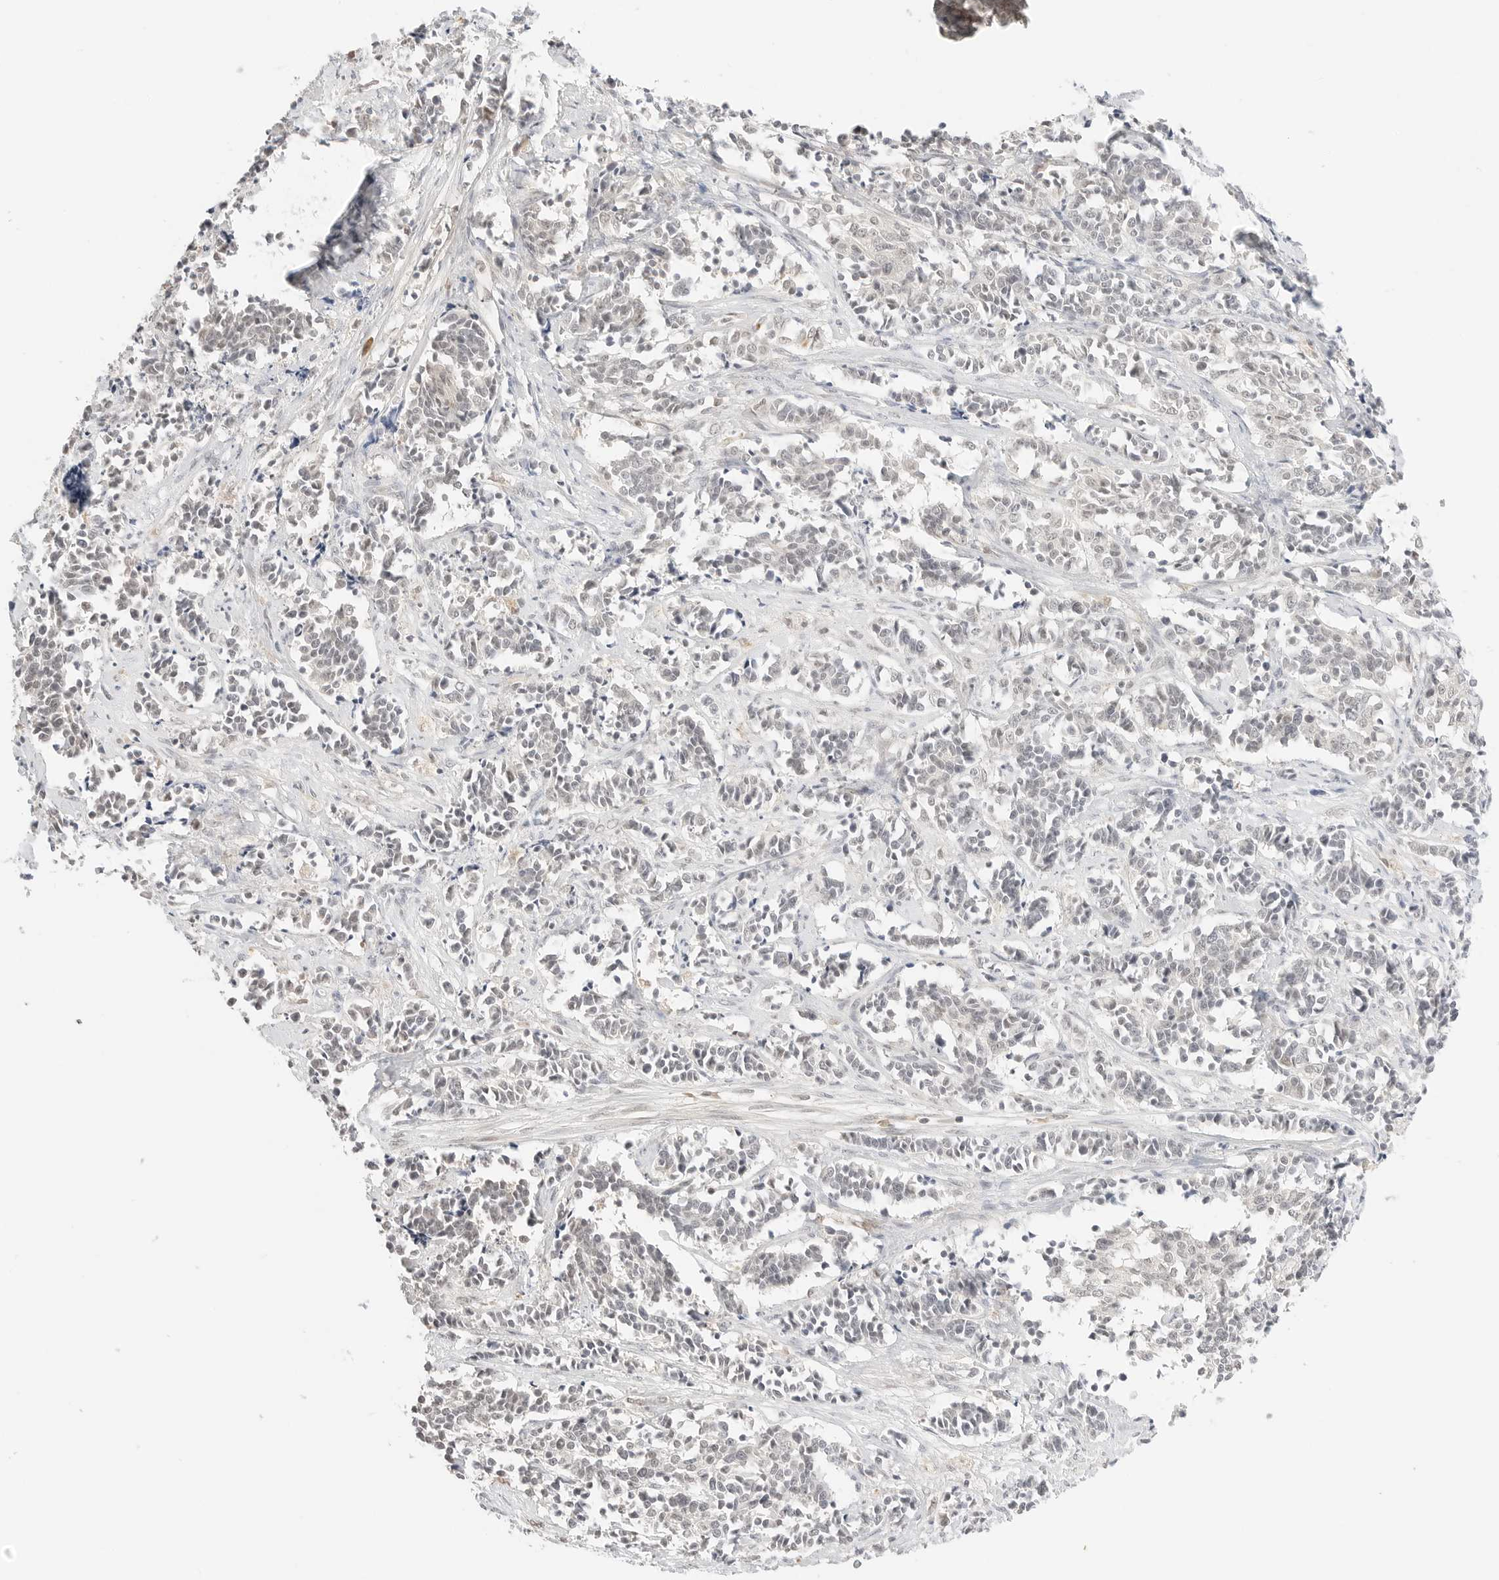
{"staining": {"intensity": "weak", "quantity": "<25%", "location": "cytoplasmic/membranous"}, "tissue": "cervical cancer", "cell_type": "Tumor cells", "image_type": "cancer", "snomed": [{"axis": "morphology", "description": "Normal tissue, NOS"}, {"axis": "morphology", "description": "Squamous cell carcinoma, NOS"}, {"axis": "topography", "description": "Cervix"}], "caption": "An image of human cervical squamous cell carcinoma is negative for staining in tumor cells.", "gene": "RPS6KL1", "patient": {"sex": "female", "age": 35}}